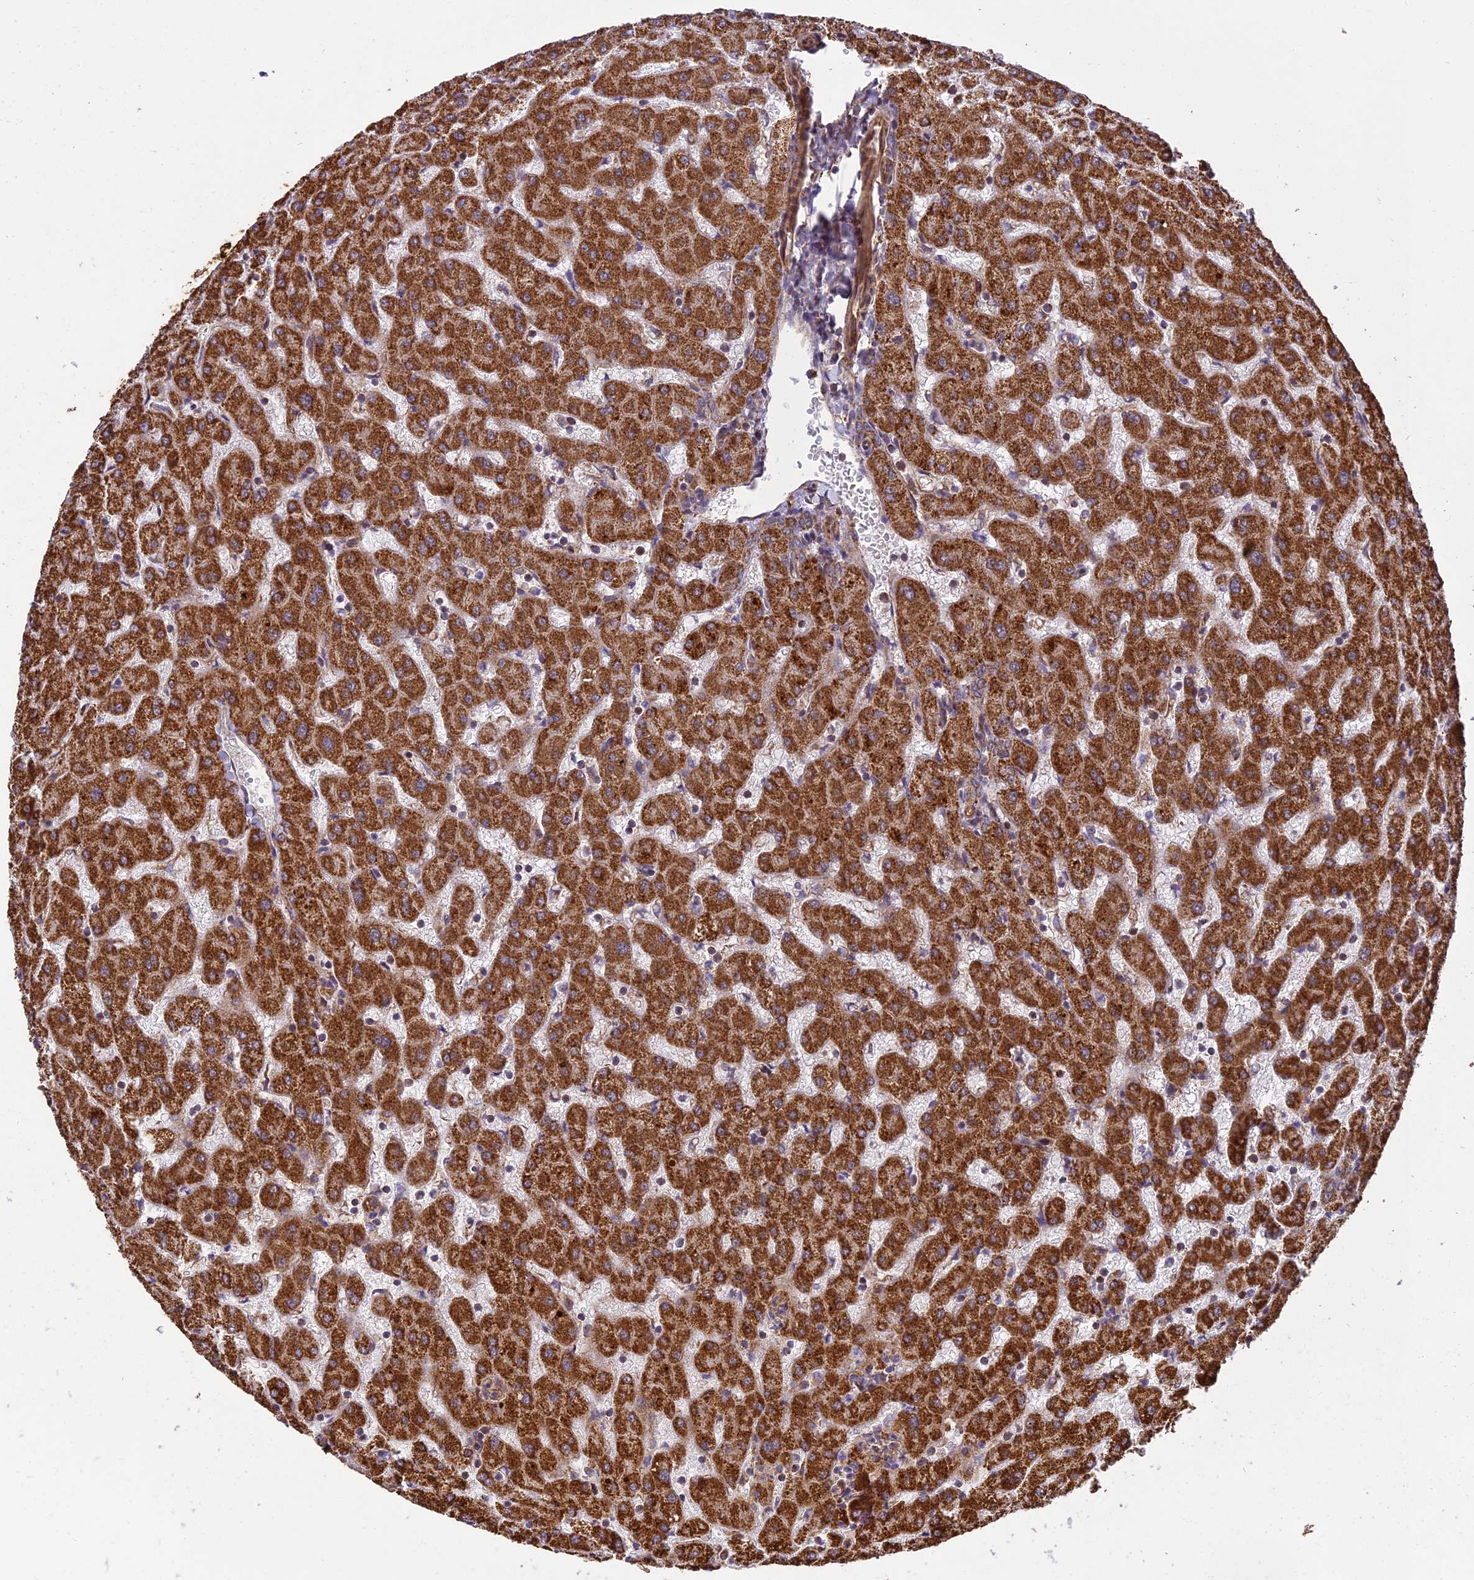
{"staining": {"intensity": "moderate", "quantity": ">75%", "location": "cytoplasmic/membranous"}, "tissue": "liver", "cell_type": "Cholangiocytes", "image_type": "normal", "snomed": [{"axis": "morphology", "description": "Normal tissue, NOS"}, {"axis": "topography", "description": "Liver"}], "caption": "The image demonstrates staining of benign liver, revealing moderate cytoplasmic/membranous protein staining (brown color) within cholangiocytes.", "gene": "DSTYK", "patient": {"sex": "female", "age": 63}}